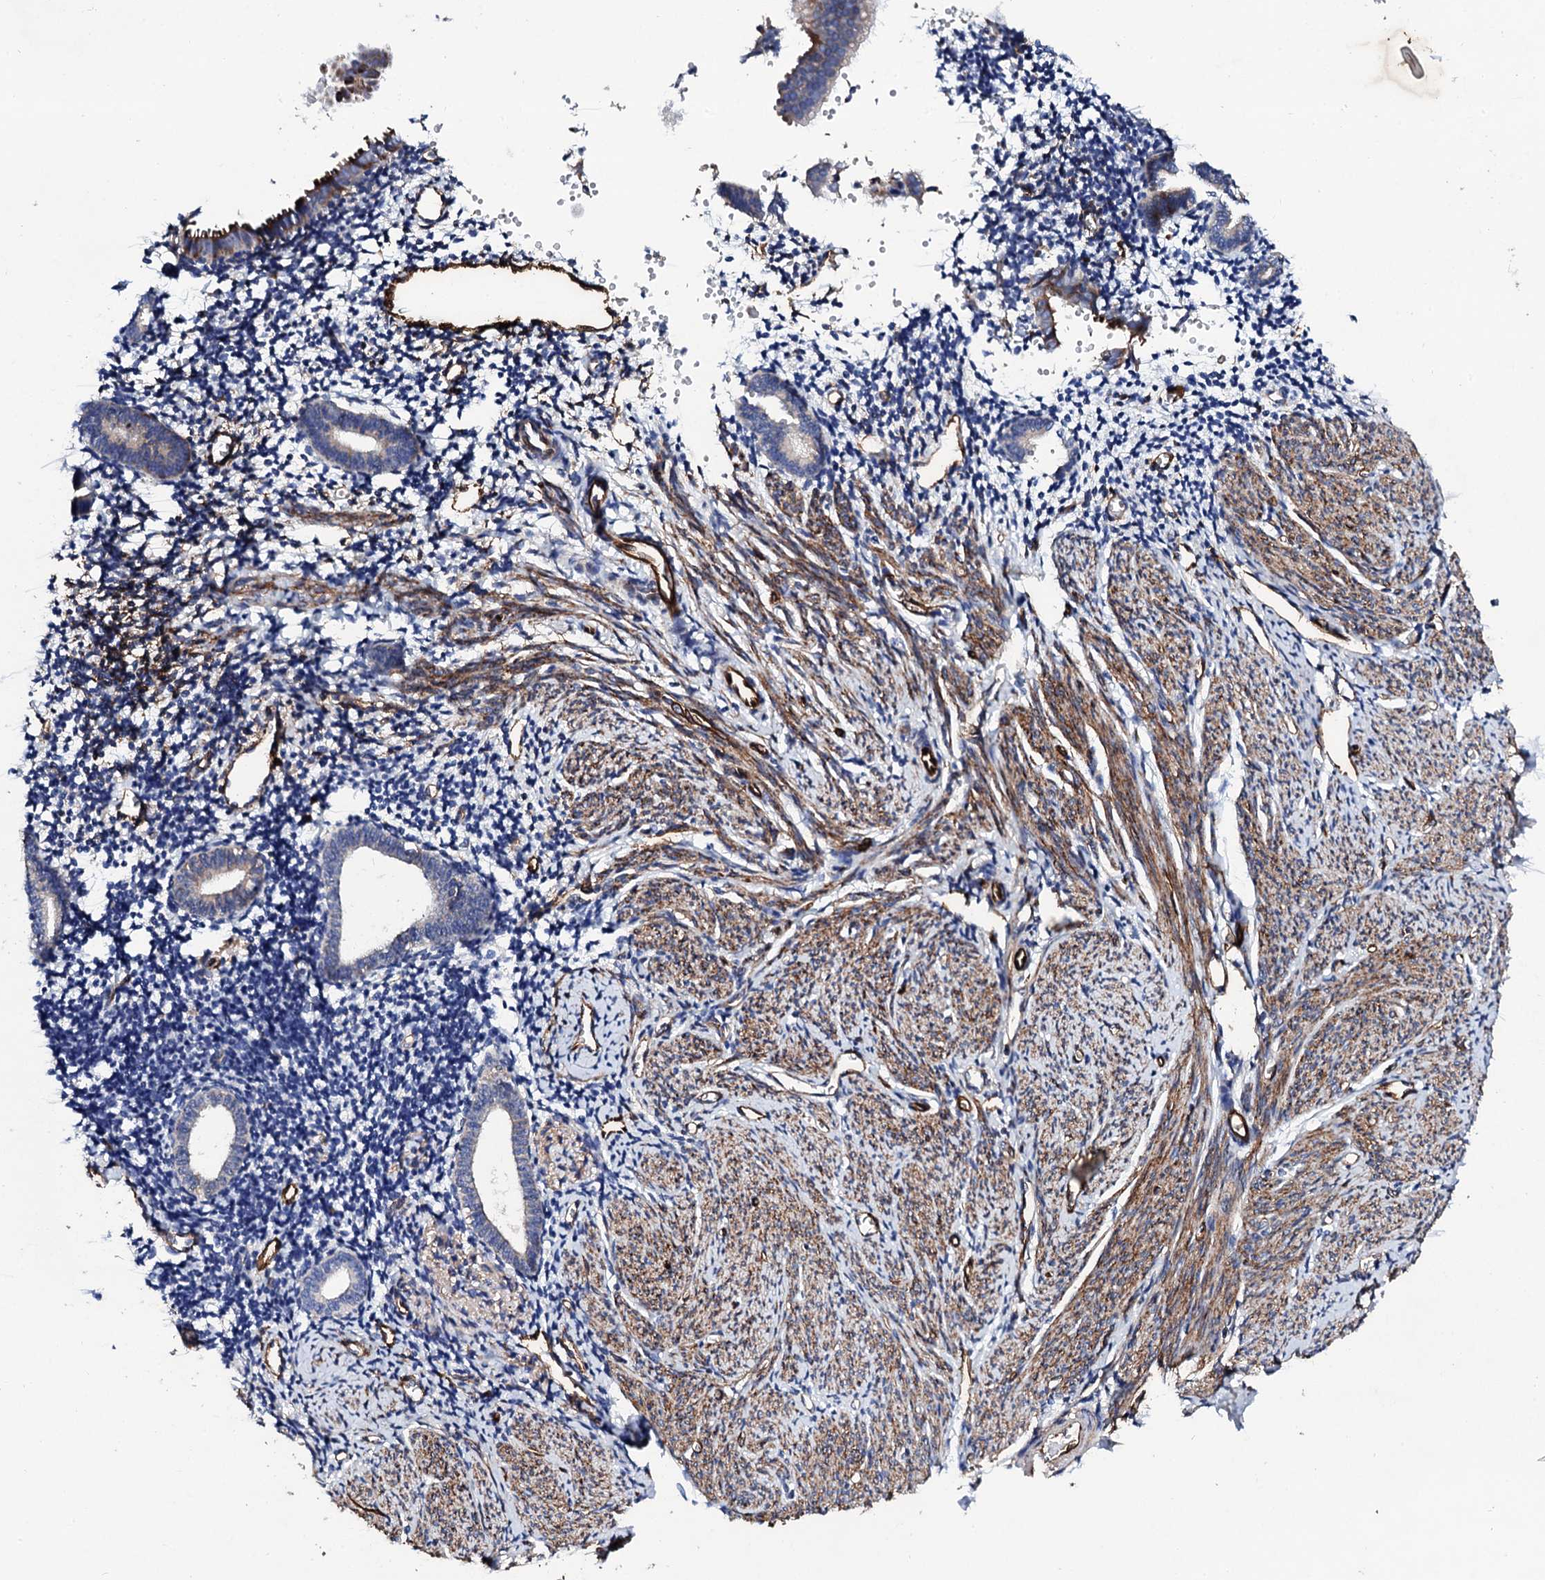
{"staining": {"intensity": "negative", "quantity": "none", "location": "none"}, "tissue": "endometrium", "cell_type": "Cells in endometrial stroma", "image_type": "normal", "snomed": [{"axis": "morphology", "description": "Normal tissue, NOS"}, {"axis": "topography", "description": "Endometrium"}], "caption": "DAB immunohistochemical staining of unremarkable endometrium reveals no significant expression in cells in endometrial stroma. The staining was performed using DAB to visualize the protein expression in brown, while the nuclei were stained in blue with hematoxylin (Magnification: 20x).", "gene": "DBX1", "patient": {"sex": "female", "age": 56}}